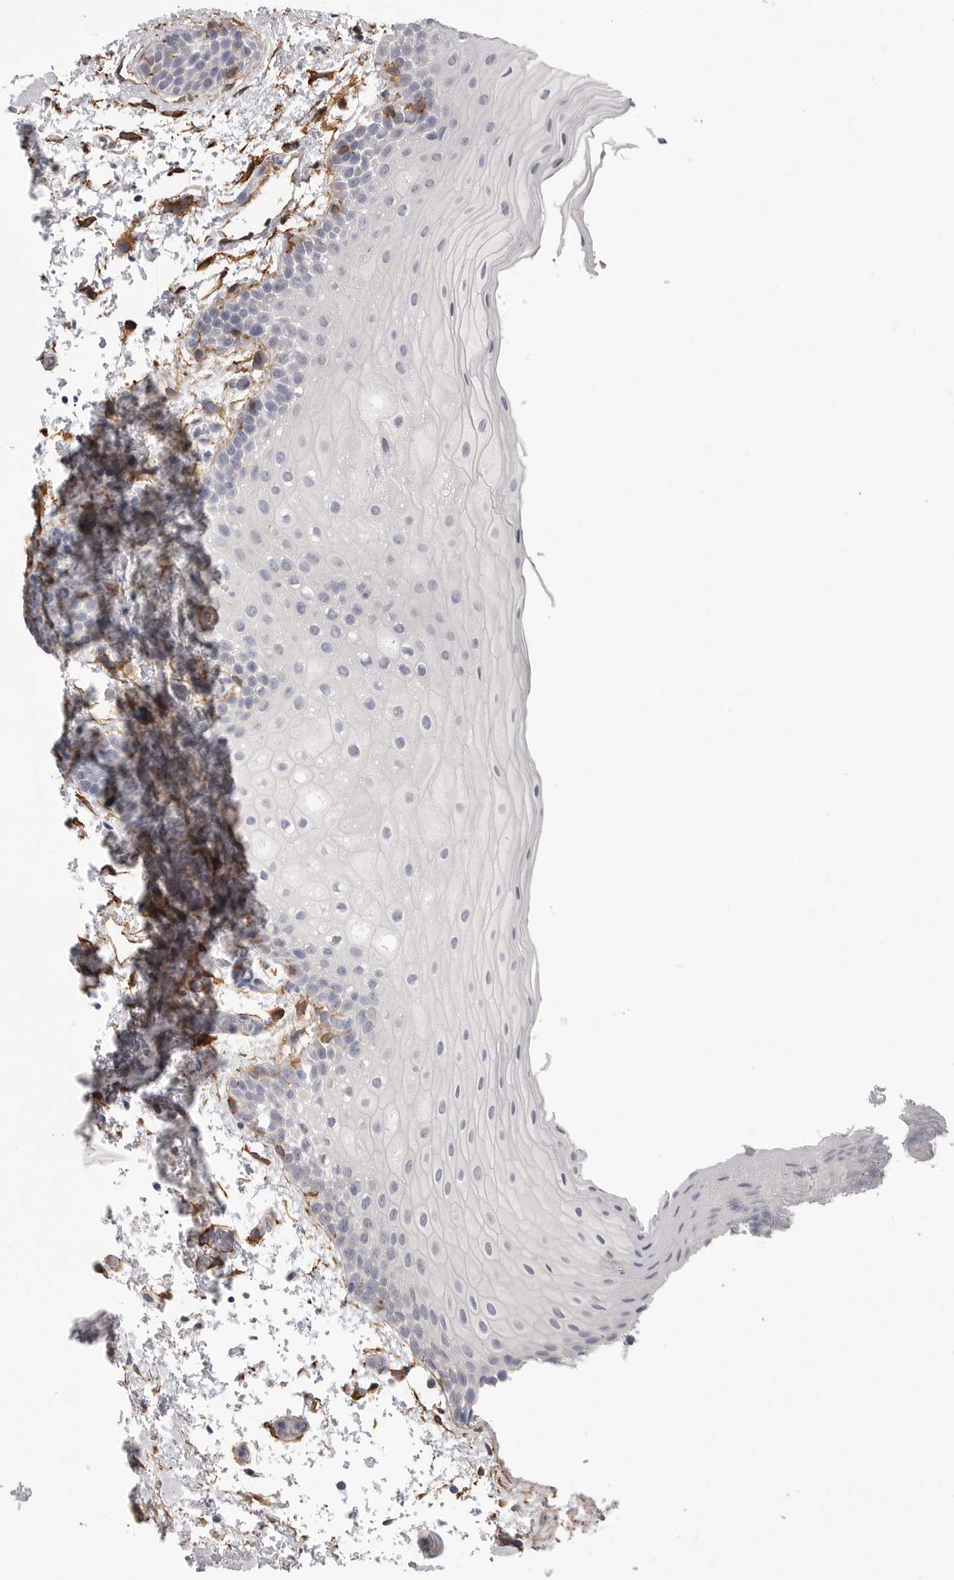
{"staining": {"intensity": "negative", "quantity": "none", "location": "none"}, "tissue": "oral mucosa", "cell_type": "Squamous epithelial cells", "image_type": "normal", "snomed": [{"axis": "morphology", "description": "Normal tissue, NOS"}, {"axis": "topography", "description": "Oral tissue"}], "caption": "Immunohistochemistry (IHC) micrograph of unremarkable oral mucosa: oral mucosa stained with DAB reveals no significant protein positivity in squamous epithelial cells. (DAB immunohistochemistry visualized using brightfield microscopy, high magnification).", "gene": "AKAP12", "patient": {"sex": "male", "age": 62}}